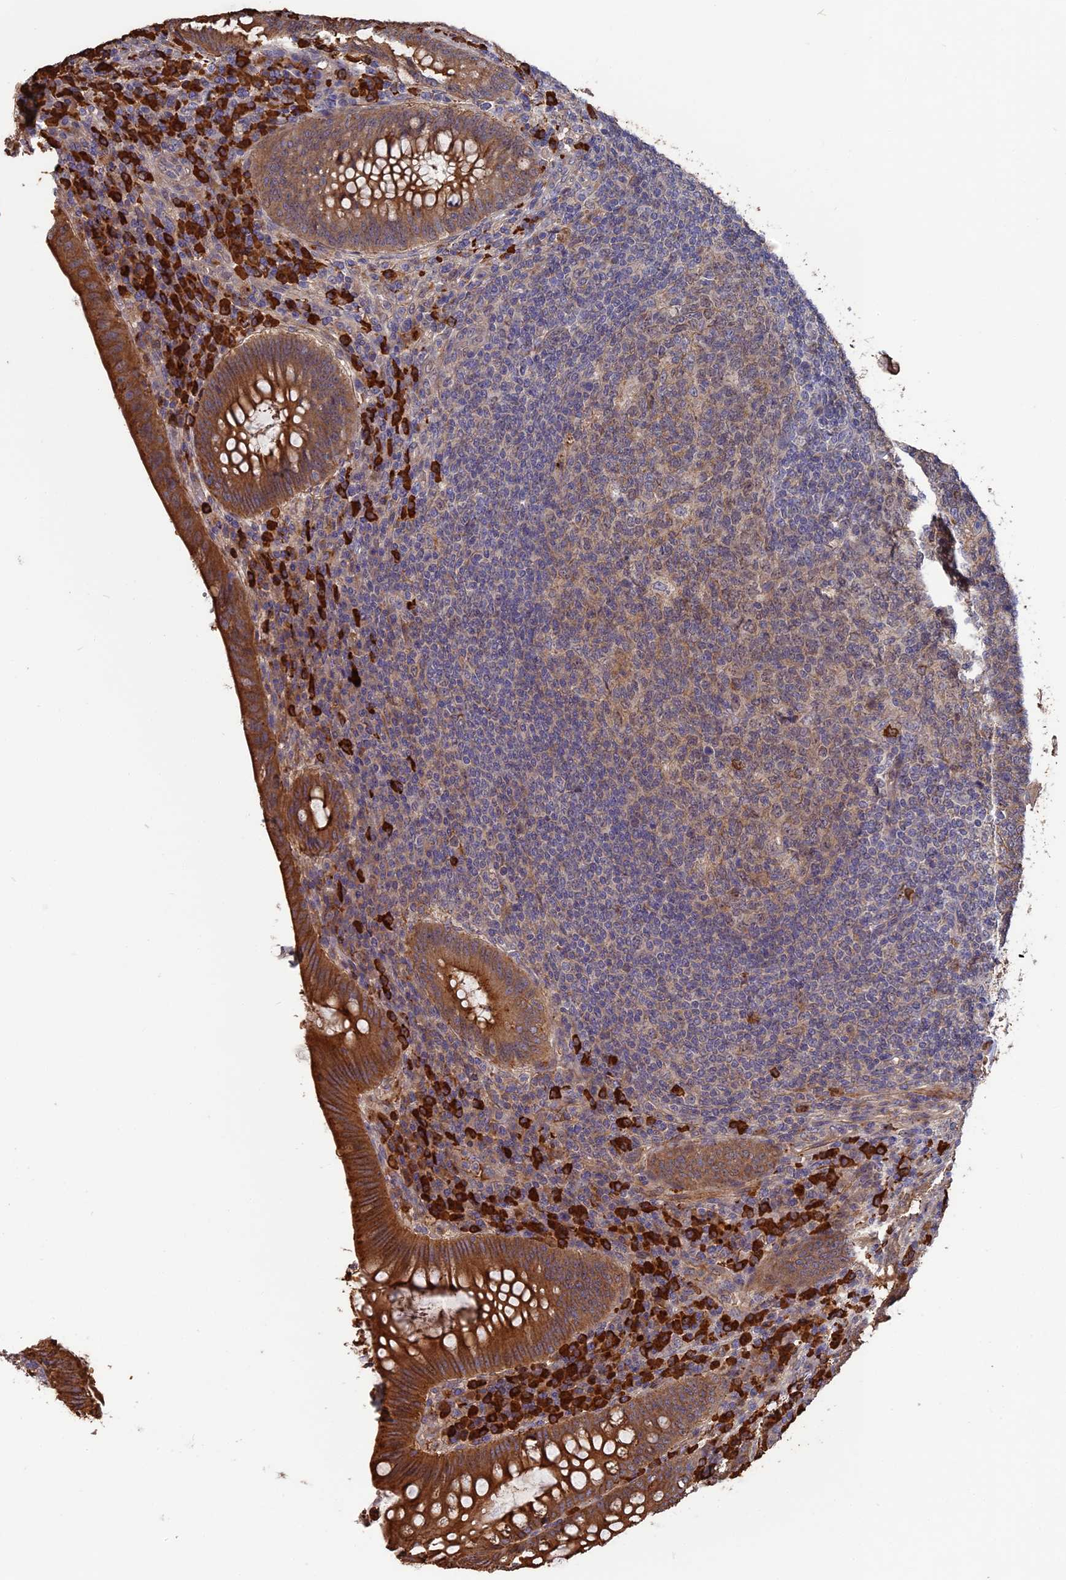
{"staining": {"intensity": "strong", "quantity": ">75%", "location": "cytoplasmic/membranous"}, "tissue": "appendix", "cell_type": "Glandular cells", "image_type": "normal", "snomed": [{"axis": "morphology", "description": "Normal tissue, NOS"}, {"axis": "topography", "description": "Appendix"}], "caption": "High-magnification brightfield microscopy of benign appendix stained with DAB (3,3'-diaminobenzidine) (brown) and counterstained with hematoxylin (blue). glandular cells exhibit strong cytoplasmic/membranous expression is appreciated in approximately>75% of cells.", "gene": "ERMAP", "patient": {"sex": "male", "age": 78}}